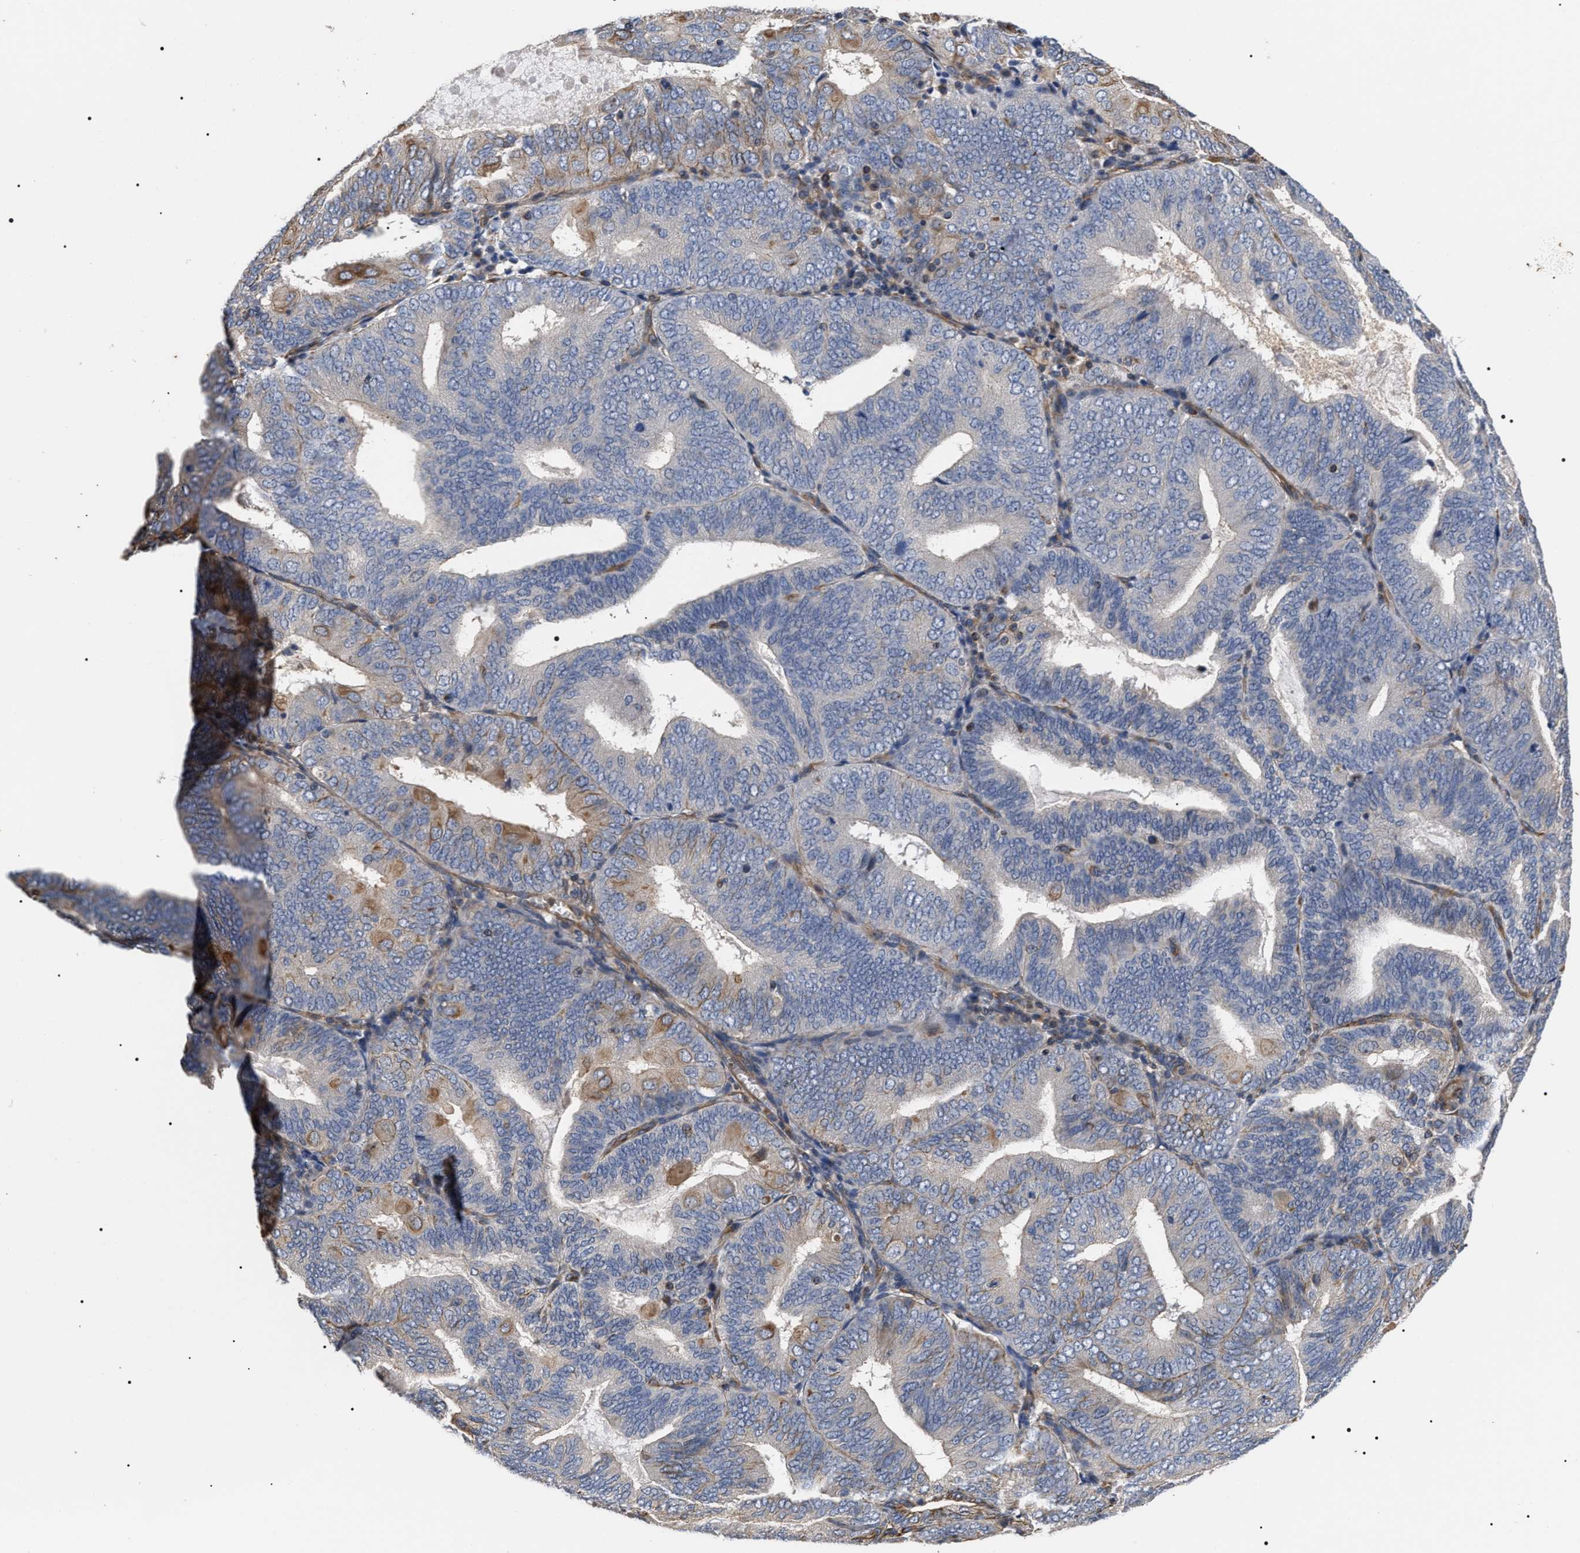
{"staining": {"intensity": "weak", "quantity": "25%-75%", "location": "cytoplasmic/membranous"}, "tissue": "endometrial cancer", "cell_type": "Tumor cells", "image_type": "cancer", "snomed": [{"axis": "morphology", "description": "Adenocarcinoma, NOS"}, {"axis": "topography", "description": "Endometrium"}], "caption": "This histopathology image demonstrates adenocarcinoma (endometrial) stained with IHC to label a protein in brown. The cytoplasmic/membranous of tumor cells show weak positivity for the protein. Nuclei are counter-stained blue.", "gene": "TSPAN33", "patient": {"sex": "female", "age": 81}}